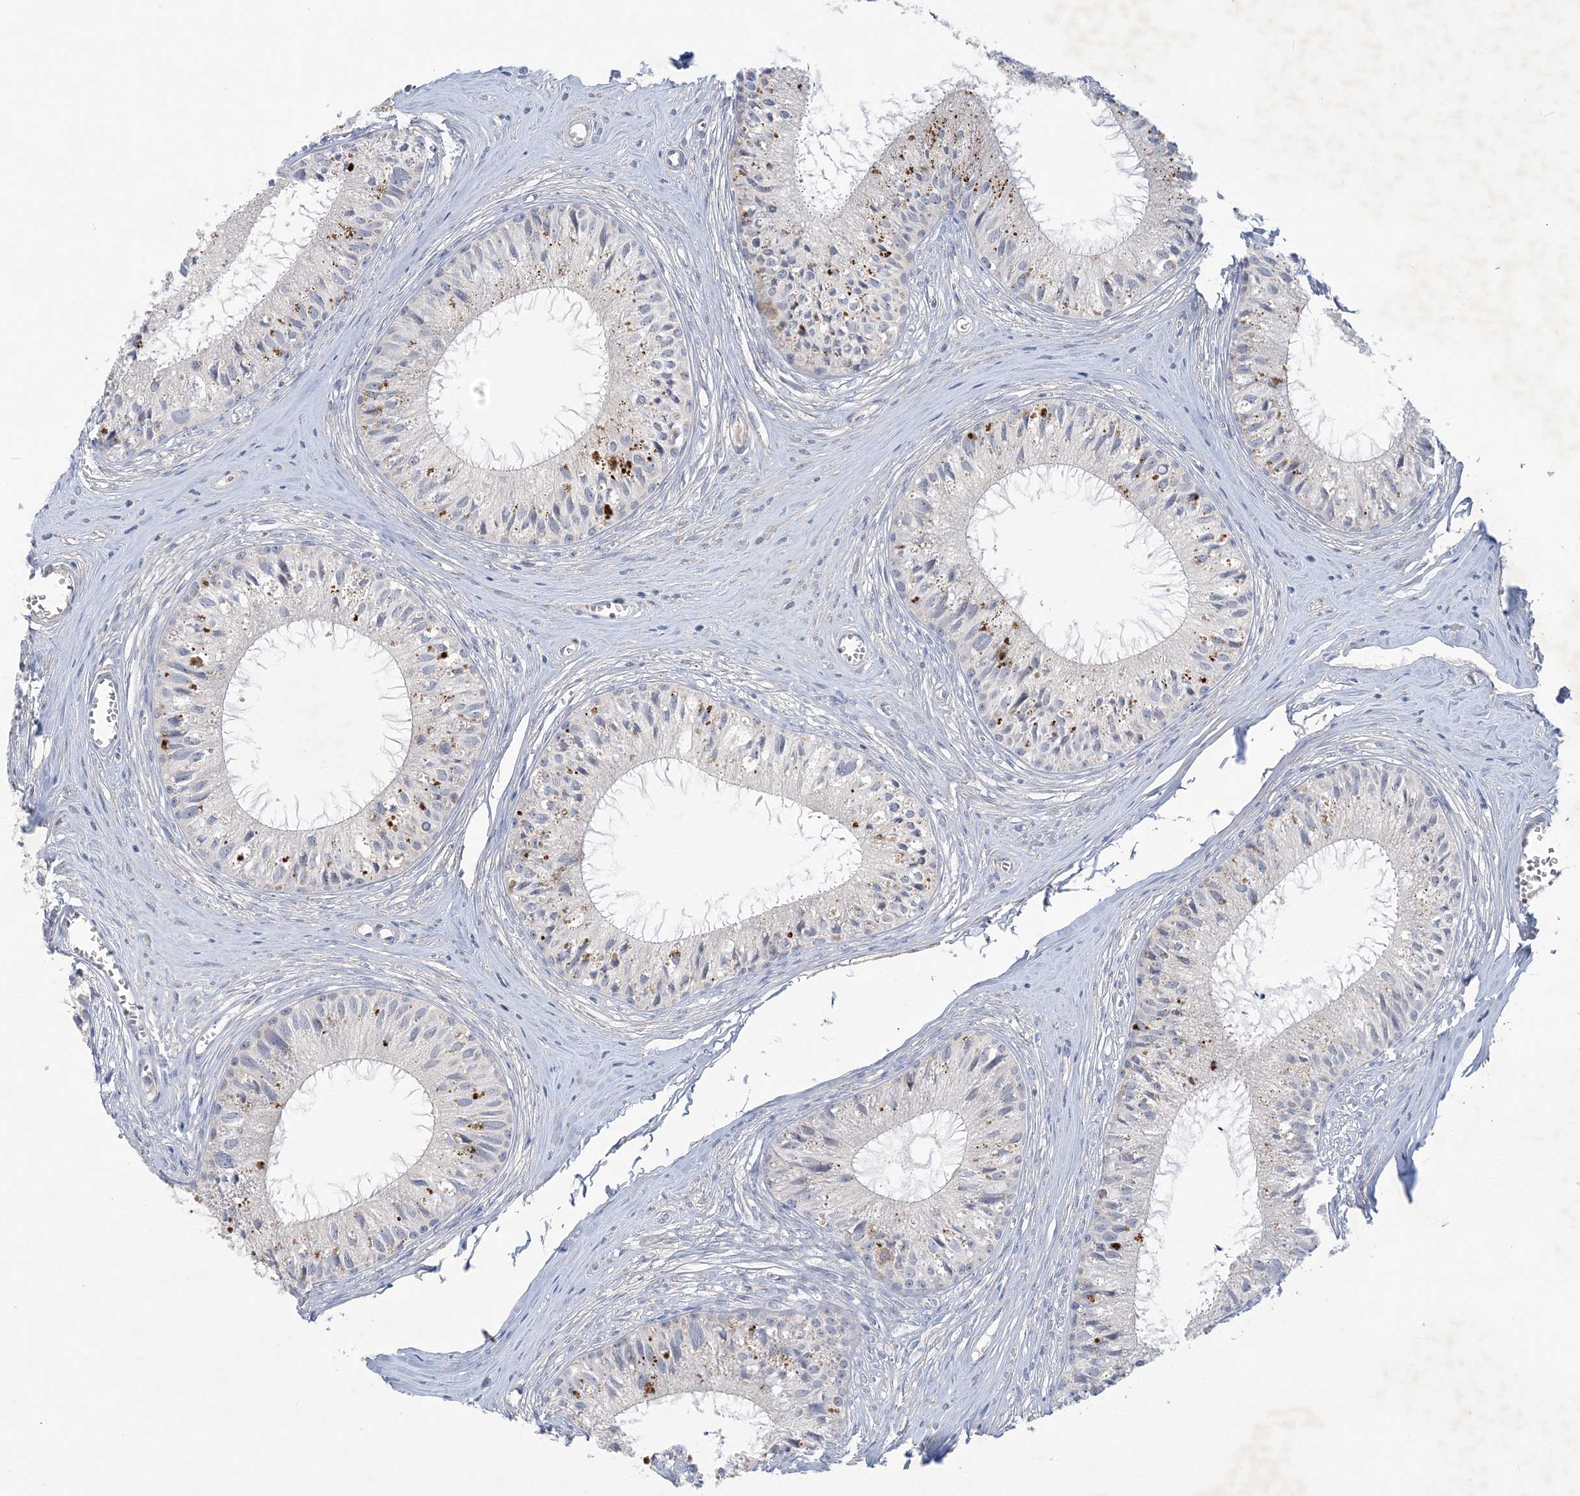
{"staining": {"intensity": "moderate", "quantity": "<25%", "location": "cytoplasmic/membranous"}, "tissue": "epididymis", "cell_type": "Glandular cells", "image_type": "normal", "snomed": [{"axis": "morphology", "description": "Normal tissue, NOS"}, {"axis": "topography", "description": "Epididymis"}], "caption": "Glandular cells demonstrate low levels of moderate cytoplasmic/membranous staining in approximately <25% of cells in benign epididymis. (DAB IHC, brown staining for protein, blue staining for nuclei).", "gene": "ANKRD35", "patient": {"sex": "male", "age": 36}}